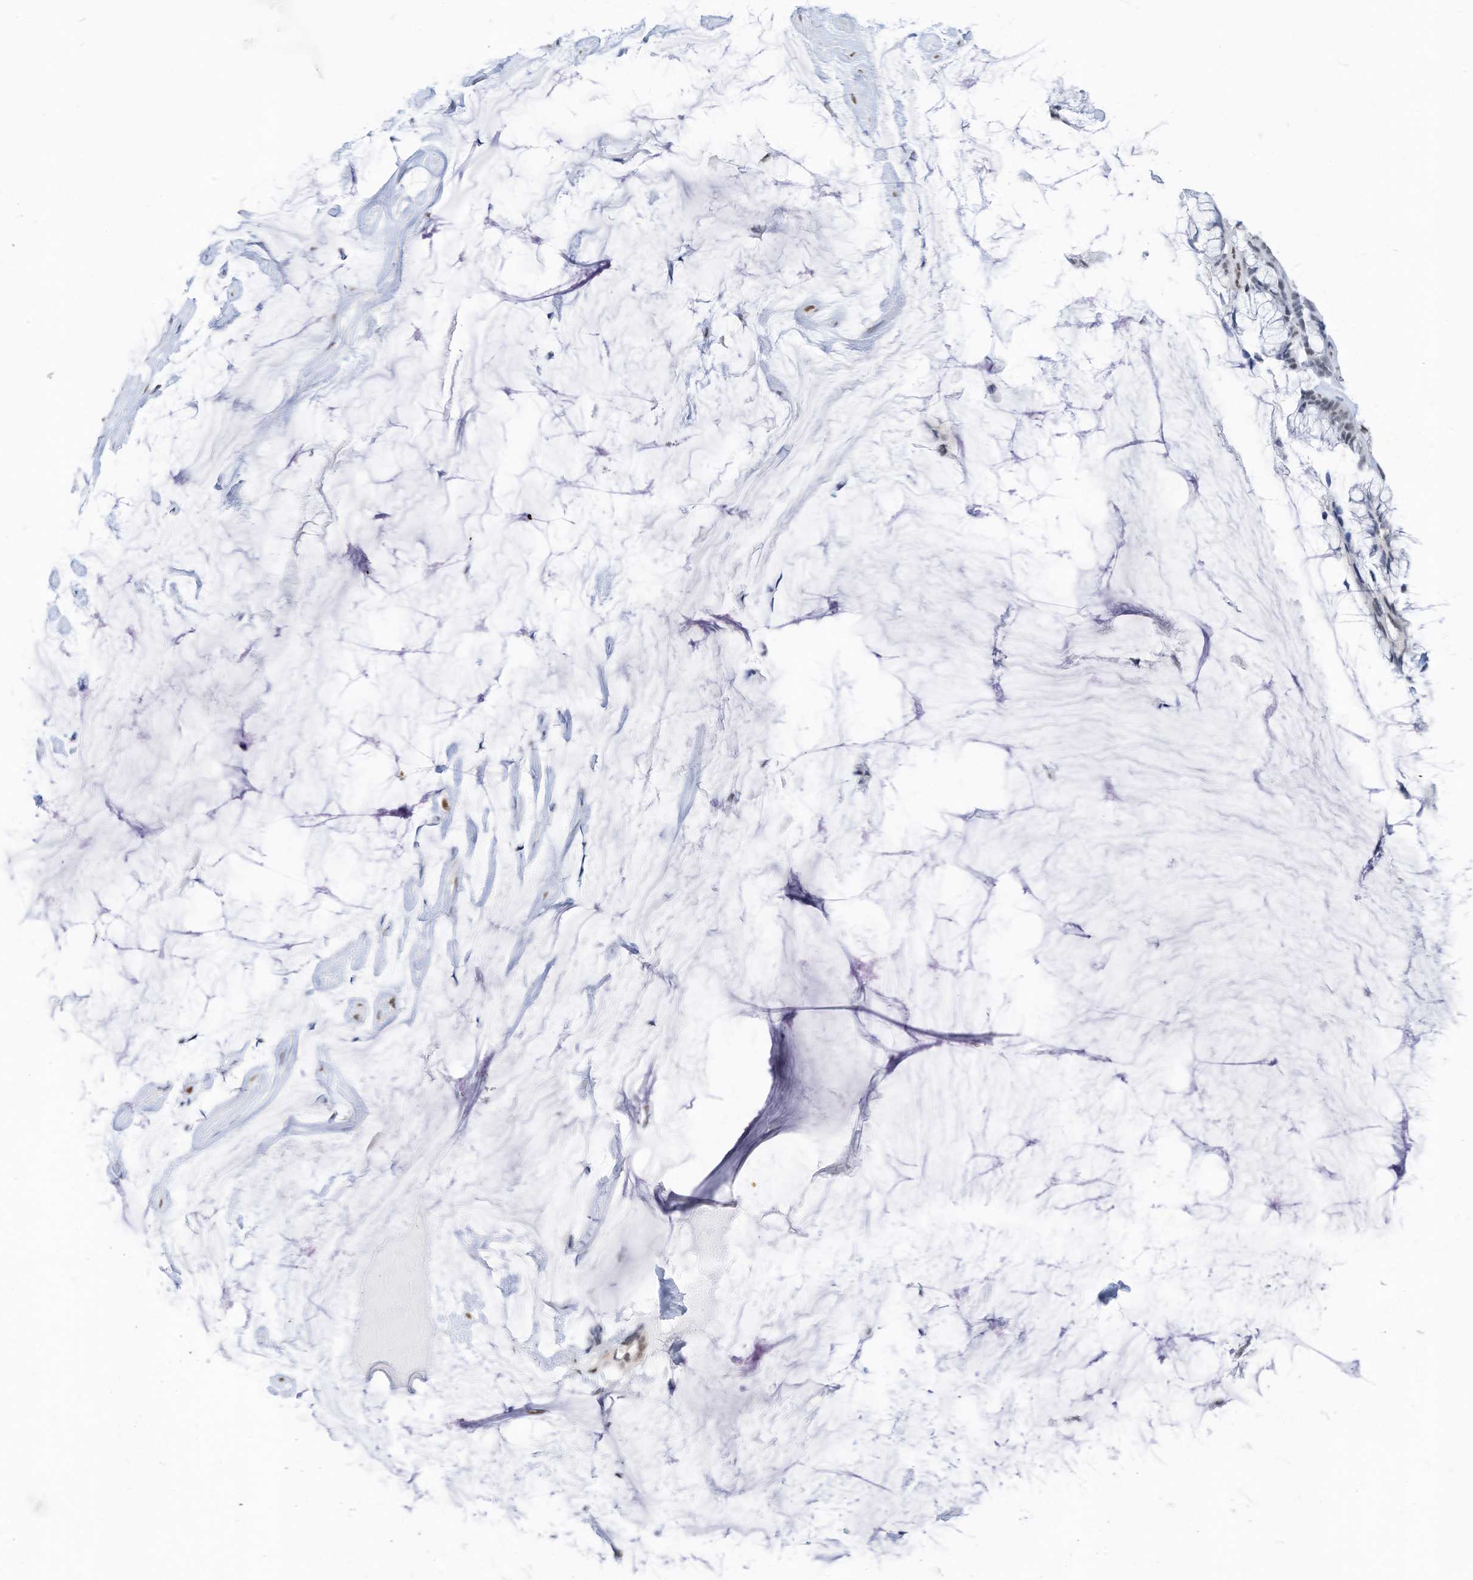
{"staining": {"intensity": "negative", "quantity": "none", "location": "none"}, "tissue": "ovarian cancer", "cell_type": "Tumor cells", "image_type": "cancer", "snomed": [{"axis": "morphology", "description": "Cystadenocarcinoma, mucinous, NOS"}, {"axis": "topography", "description": "Ovary"}], "caption": "Immunohistochemistry histopathology image of neoplastic tissue: ovarian mucinous cystadenocarcinoma stained with DAB displays no significant protein positivity in tumor cells.", "gene": "KHSRP", "patient": {"sex": "female", "age": 39}}